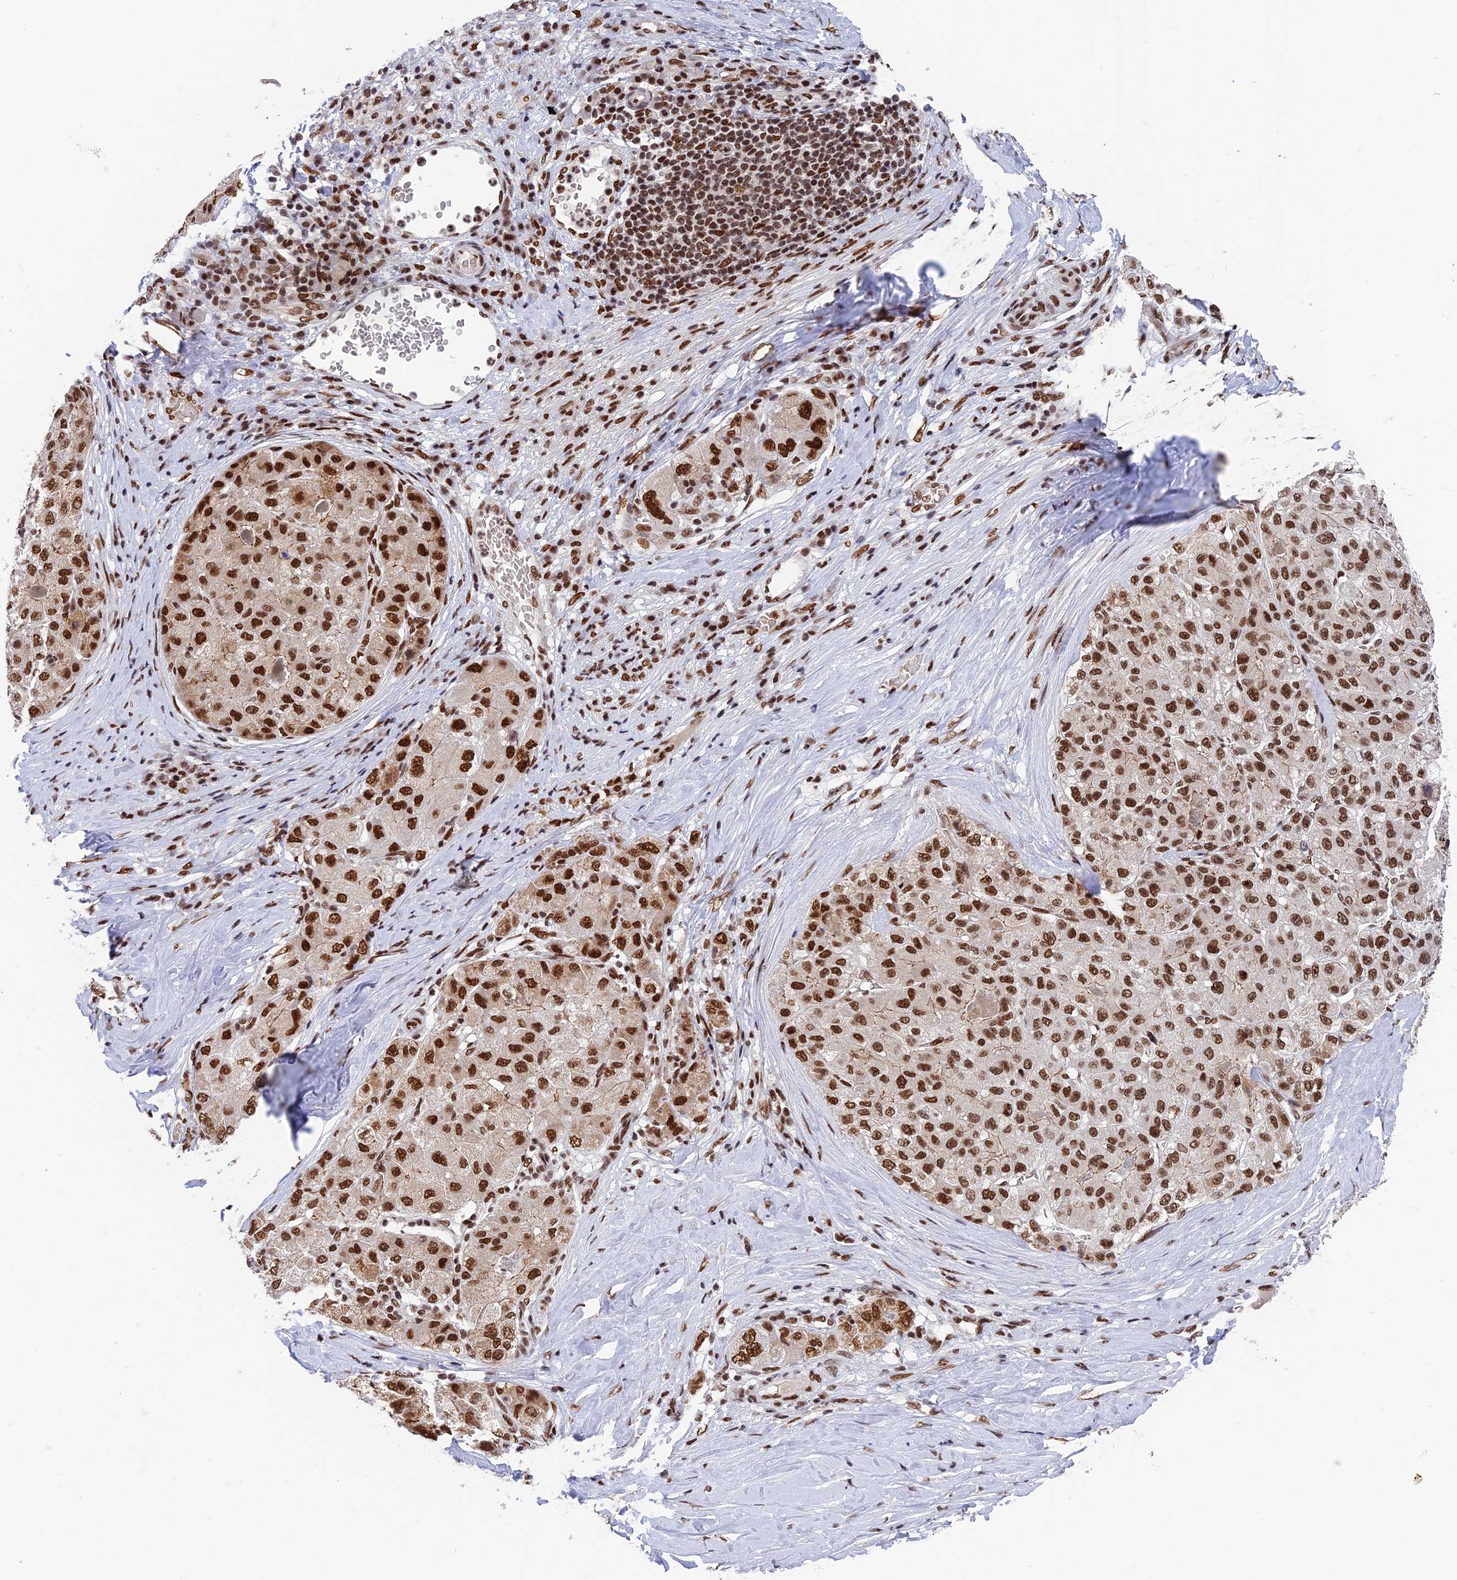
{"staining": {"intensity": "strong", "quantity": ">75%", "location": "nuclear"}, "tissue": "liver cancer", "cell_type": "Tumor cells", "image_type": "cancer", "snomed": [{"axis": "morphology", "description": "Carcinoma, Hepatocellular, NOS"}, {"axis": "topography", "description": "Liver"}], "caption": "Liver cancer stained for a protein shows strong nuclear positivity in tumor cells.", "gene": "EEF1AKMT3", "patient": {"sex": "male", "age": 80}}